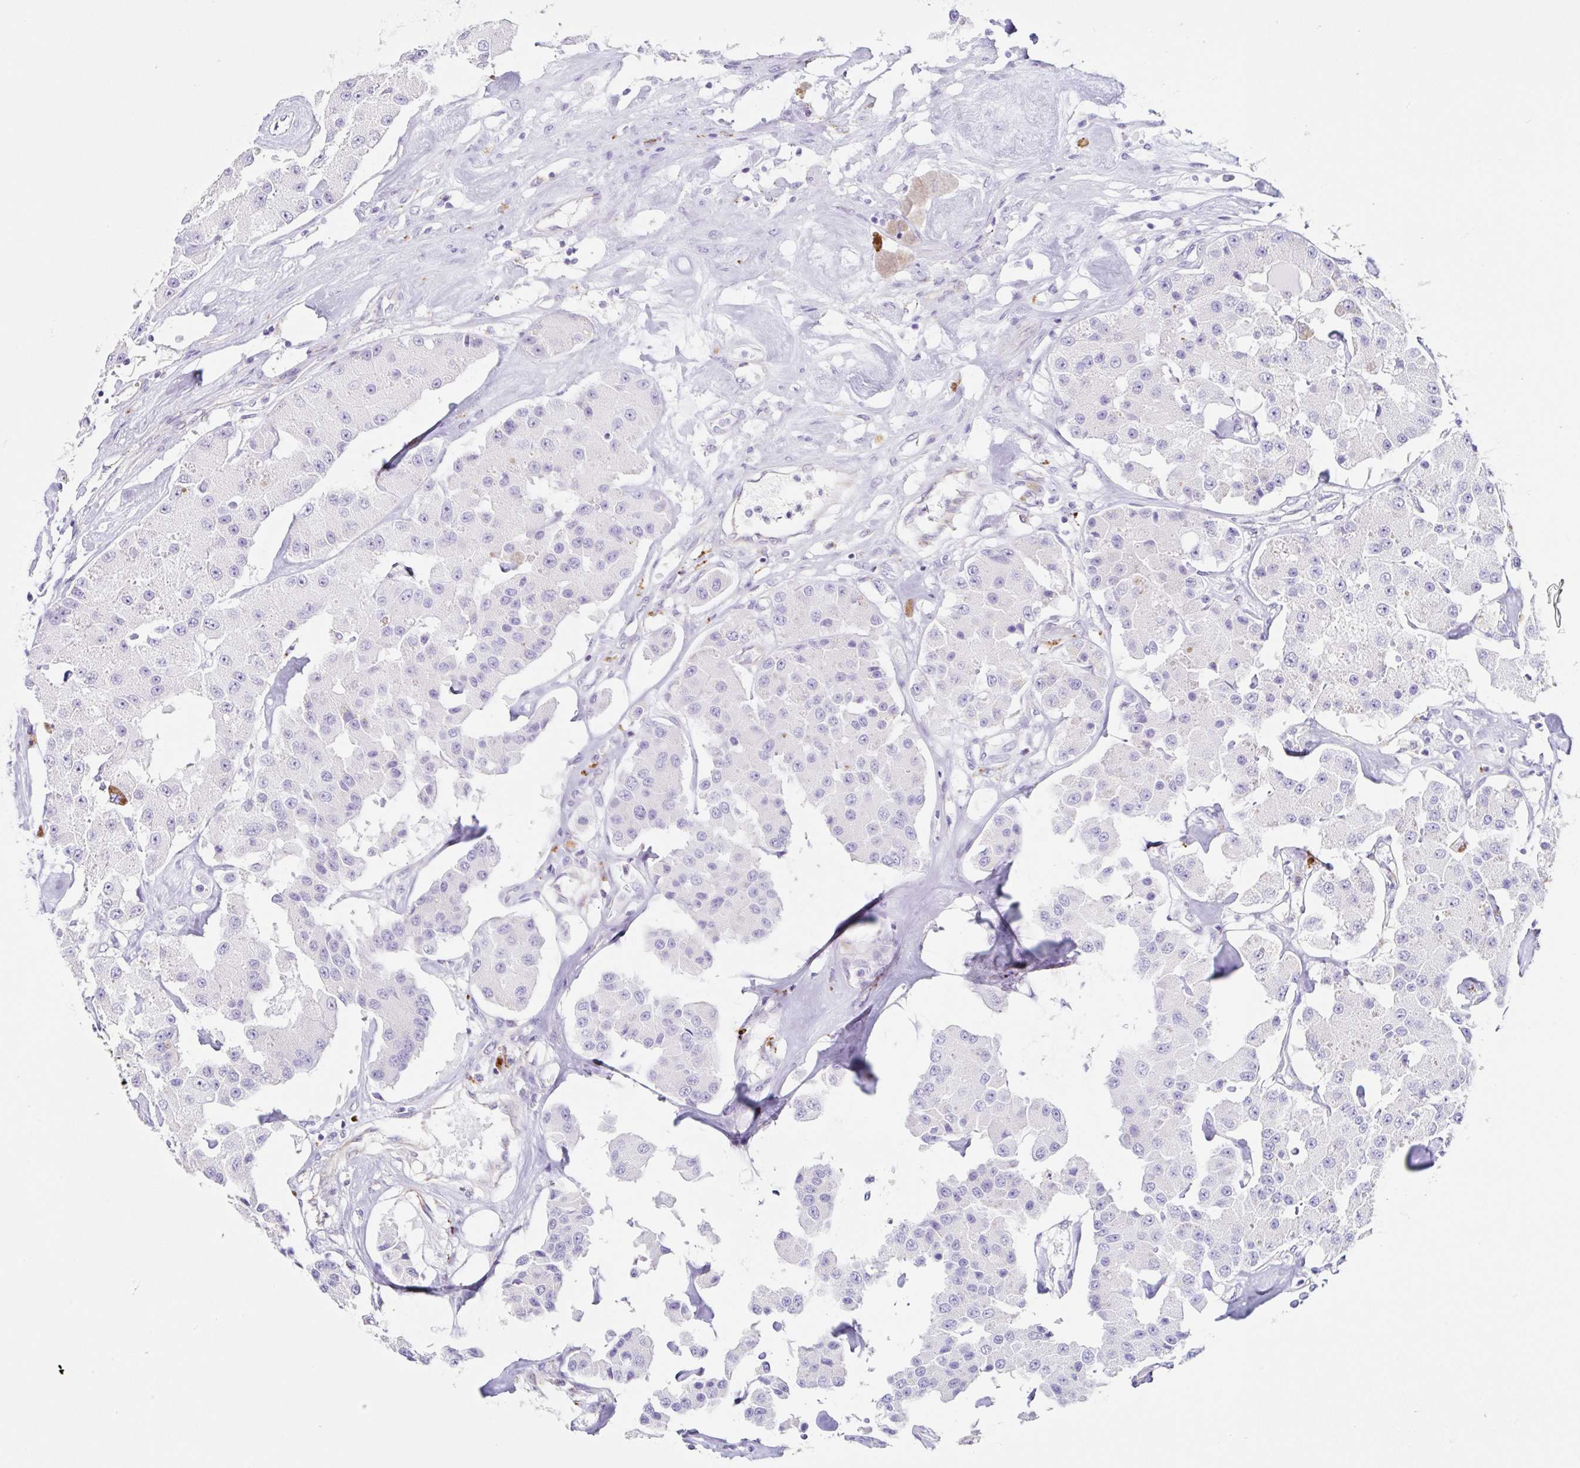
{"staining": {"intensity": "negative", "quantity": "none", "location": "none"}, "tissue": "carcinoid", "cell_type": "Tumor cells", "image_type": "cancer", "snomed": [{"axis": "morphology", "description": "Carcinoid, malignant, NOS"}, {"axis": "topography", "description": "Pancreas"}], "caption": "Malignant carcinoid was stained to show a protein in brown. There is no significant staining in tumor cells.", "gene": "DKK4", "patient": {"sex": "male", "age": 41}}